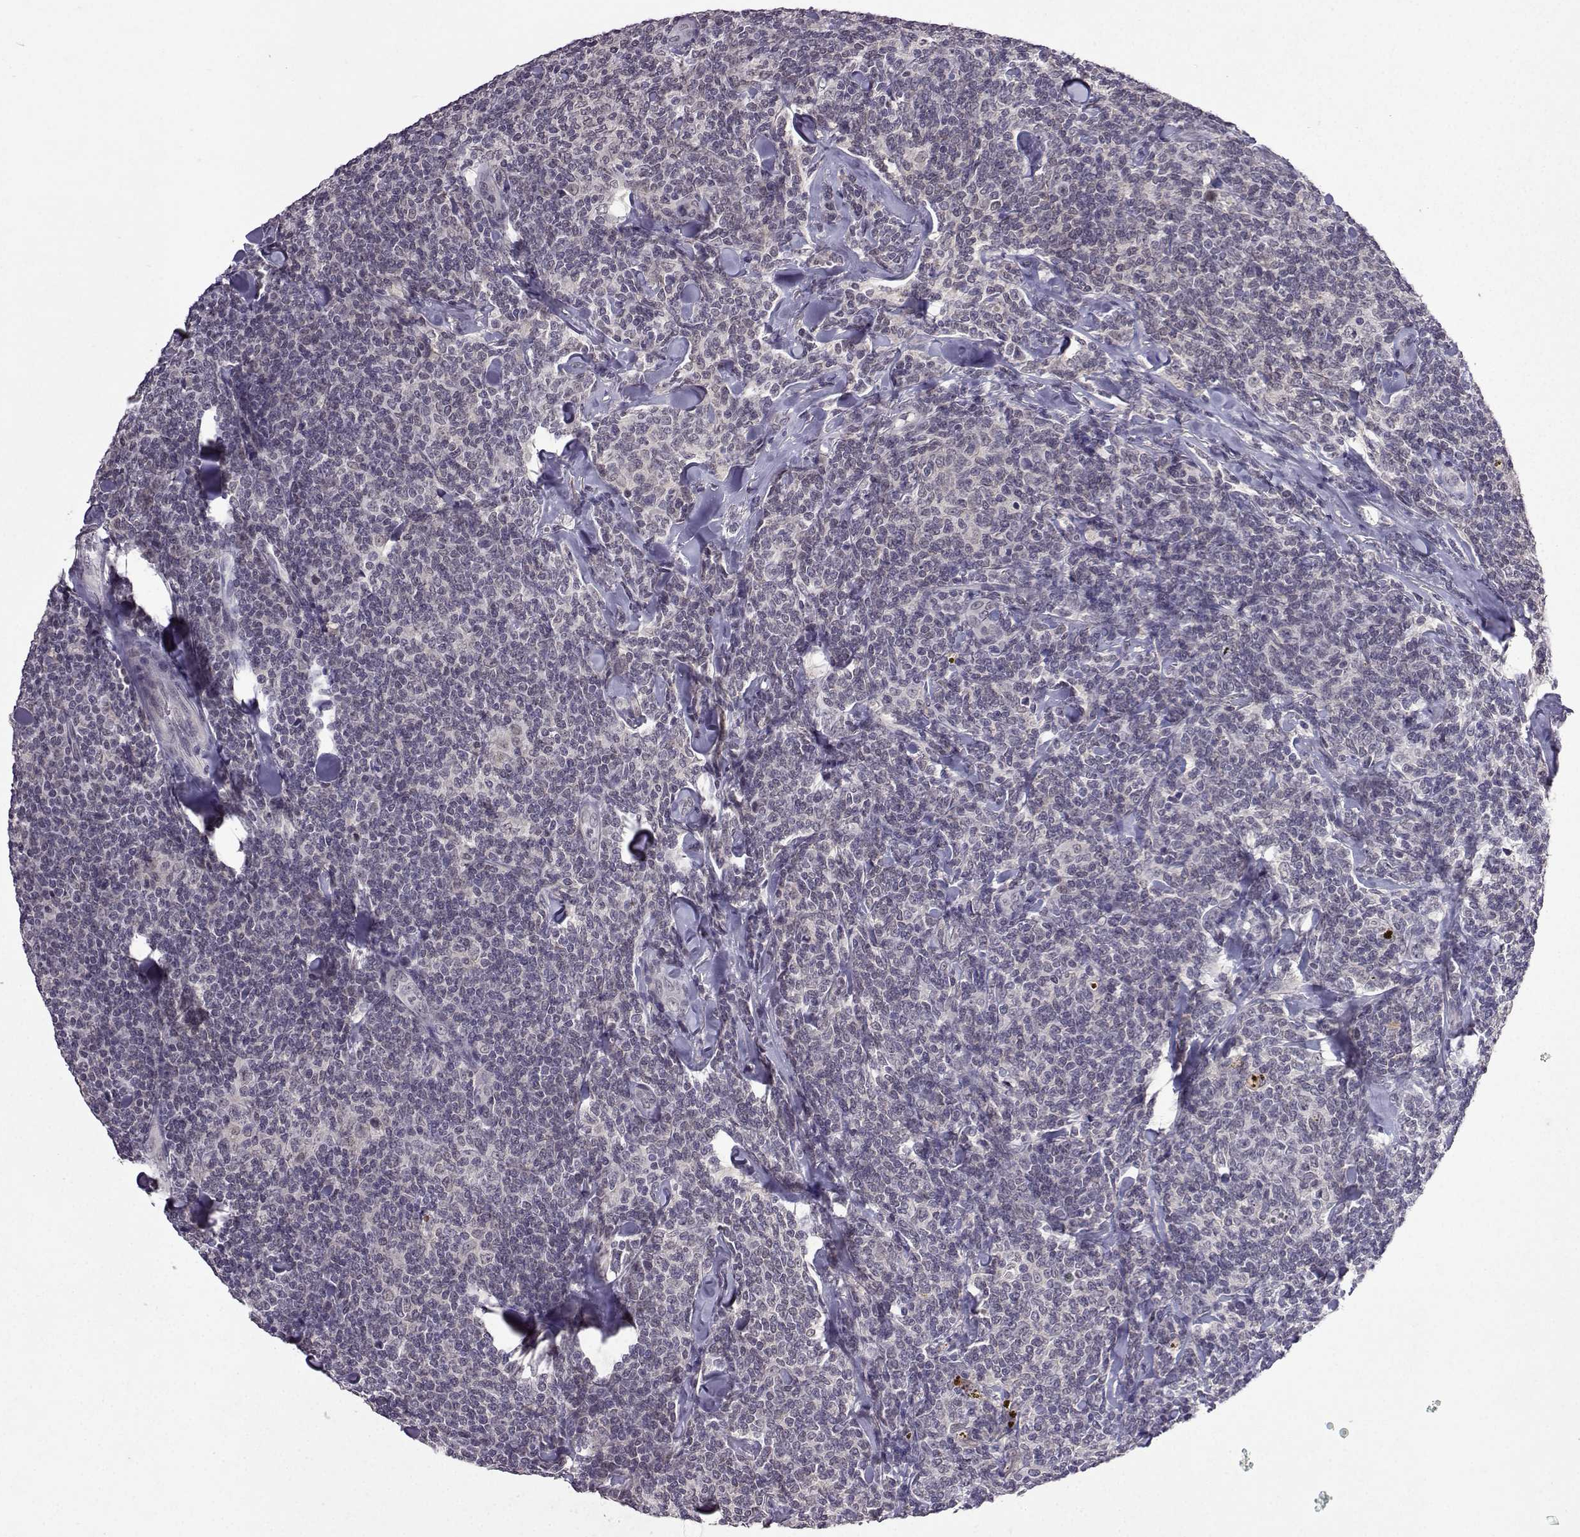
{"staining": {"intensity": "negative", "quantity": "none", "location": "none"}, "tissue": "lymphoma", "cell_type": "Tumor cells", "image_type": "cancer", "snomed": [{"axis": "morphology", "description": "Malignant lymphoma, non-Hodgkin's type, Low grade"}, {"axis": "topography", "description": "Lymph node"}], "caption": "This is an IHC photomicrograph of human malignant lymphoma, non-Hodgkin's type (low-grade). There is no expression in tumor cells.", "gene": "CCL28", "patient": {"sex": "female", "age": 56}}